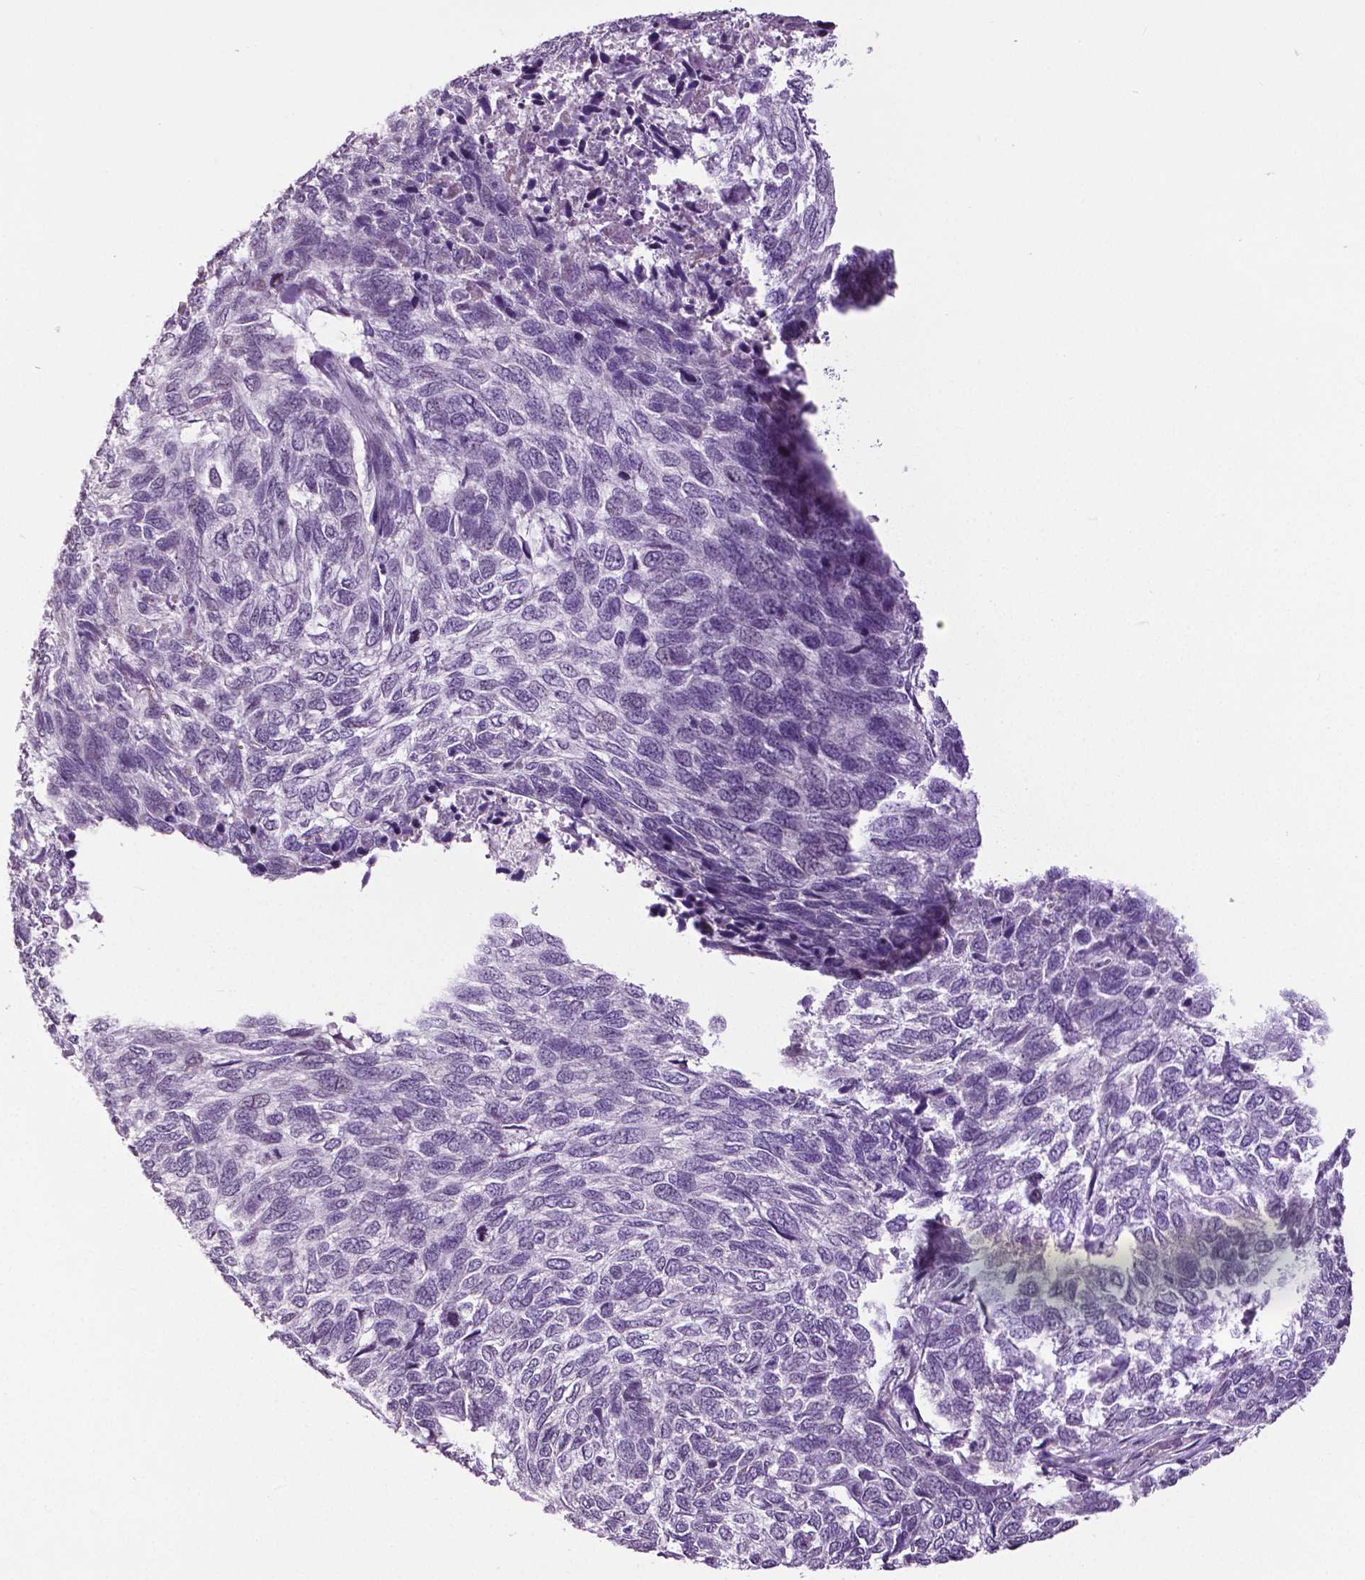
{"staining": {"intensity": "negative", "quantity": "none", "location": "none"}, "tissue": "skin cancer", "cell_type": "Tumor cells", "image_type": "cancer", "snomed": [{"axis": "morphology", "description": "Basal cell carcinoma"}, {"axis": "topography", "description": "Skin"}], "caption": "There is no significant expression in tumor cells of basal cell carcinoma (skin).", "gene": "PTPN5", "patient": {"sex": "female", "age": 65}}